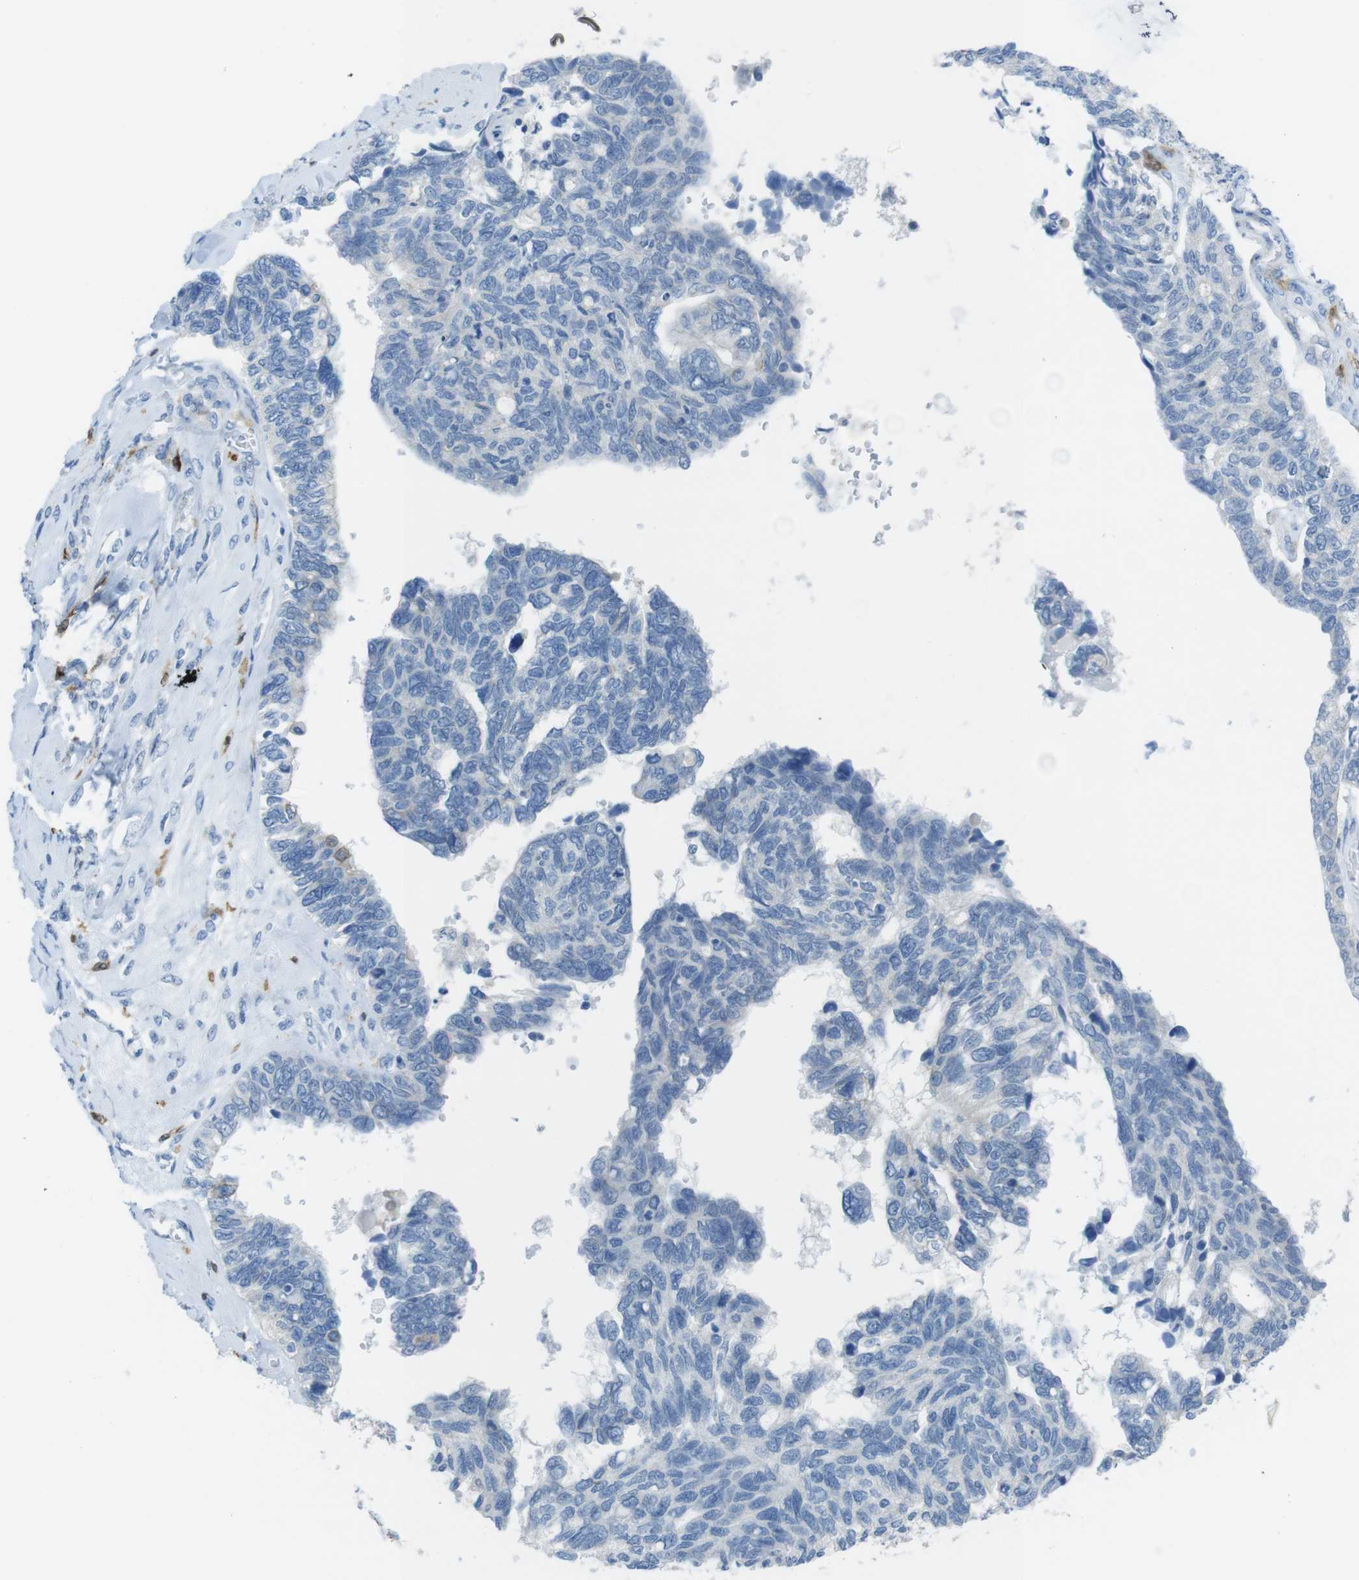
{"staining": {"intensity": "negative", "quantity": "none", "location": "none"}, "tissue": "ovarian cancer", "cell_type": "Tumor cells", "image_type": "cancer", "snomed": [{"axis": "morphology", "description": "Cystadenocarcinoma, serous, NOS"}, {"axis": "topography", "description": "Ovary"}], "caption": "Immunohistochemical staining of ovarian serous cystadenocarcinoma displays no significant staining in tumor cells. (Stains: DAB (3,3'-diaminobenzidine) immunohistochemistry (IHC) with hematoxylin counter stain, Microscopy: brightfield microscopy at high magnification).", "gene": "CLMN", "patient": {"sex": "female", "age": 79}}